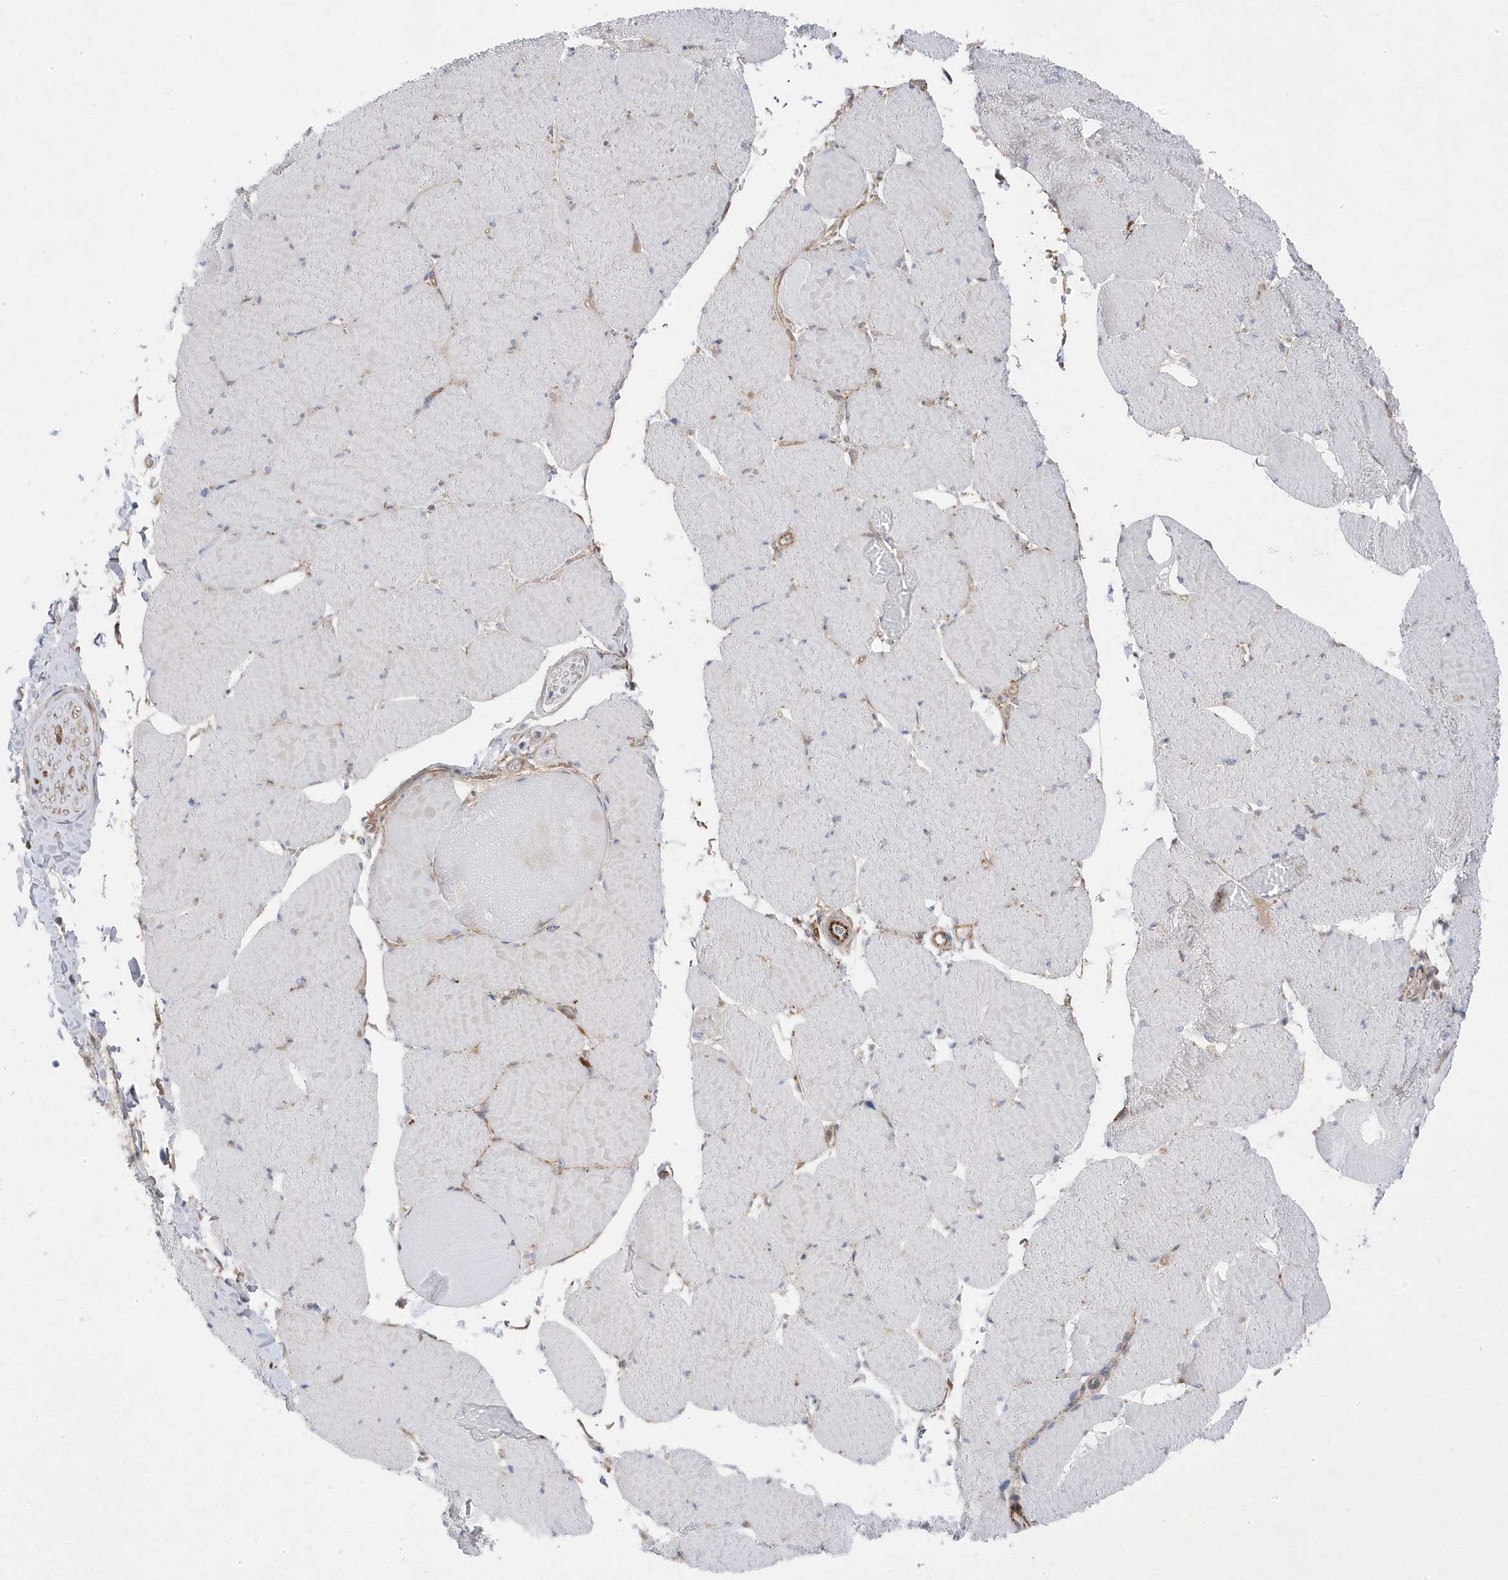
{"staining": {"intensity": "negative", "quantity": "none", "location": "none"}, "tissue": "skeletal muscle", "cell_type": "Myocytes", "image_type": "normal", "snomed": [{"axis": "morphology", "description": "Normal tissue, NOS"}, {"axis": "topography", "description": "Skeletal muscle"}, {"axis": "topography", "description": "Head-Neck"}], "caption": "The image exhibits no staining of myocytes in benign skeletal muscle.", "gene": "ANAPC1", "patient": {"sex": "male", "age": 66}}